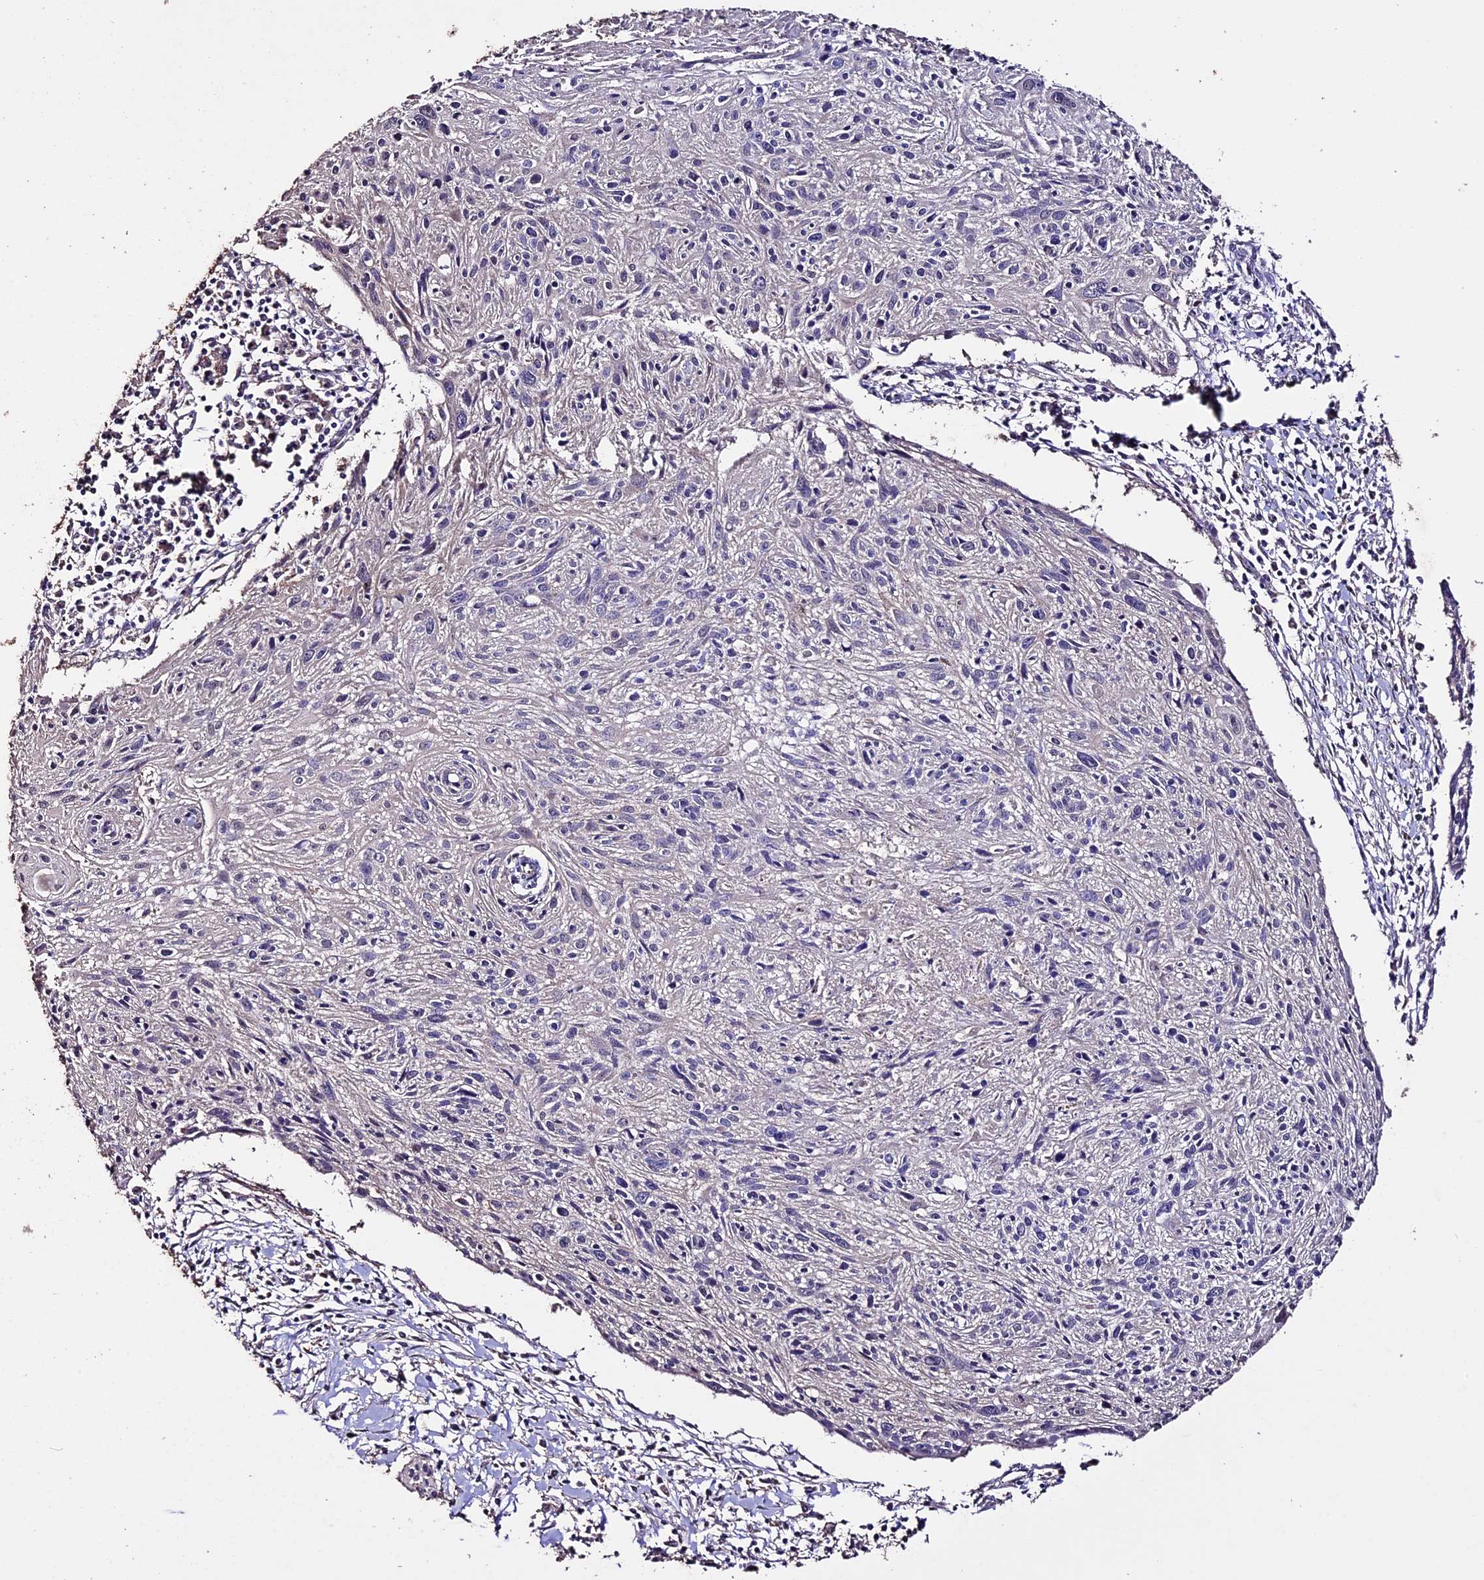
{"staining": {"intensity": "negative", "quantity": "none", "location": "none"}, "tissue": "cervical cancer", "cell_type": "Tumor cells", "image_type": "cancer", "snomed": [{"axis": "morphology", "description": "Squamous cell carcinoma, NOS"}, {"axis": "topography", "description": "Cervix"}], "caption": "Immunohistochemistry of squamous cell carcinoma (cervical) shows no staining in tumor cells.", "gene": "DIS3L", "patient": {"sex": "female", "age": 51}}